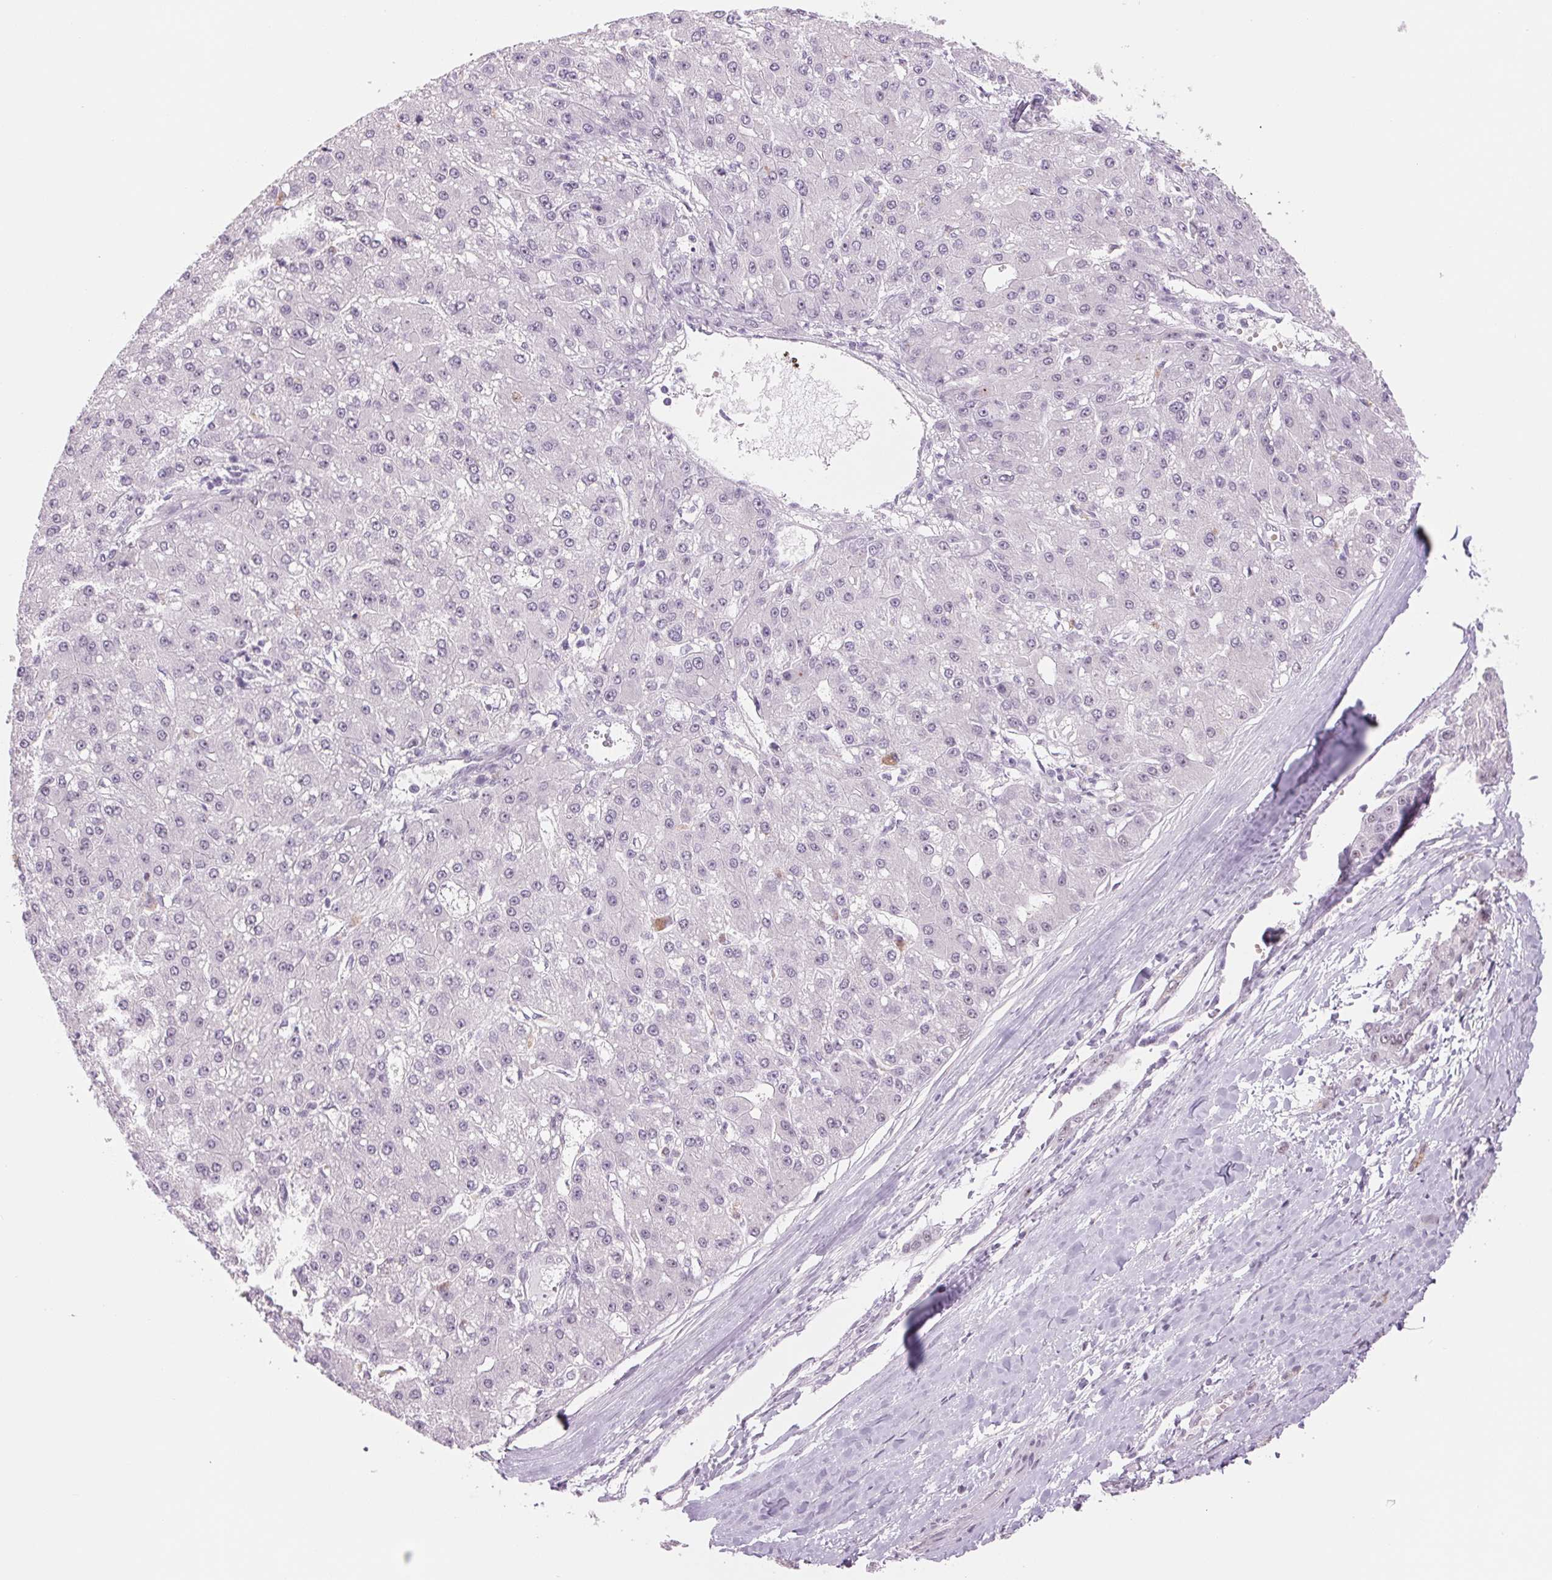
{"staining": {"intensity": "negative", "quantity": "none", "location": "none"}, "tissue": "liver cancer", "cell_type": "Tumor cells", "image_type": "cancer", "snomed": [{"axis": "morphology", "description": "Carcinoma, Hepatocellular, NOS"}, {"axis": "topography", "description": "Liver"}], "caption": "IHC histopathology image of liver cancer stained for a protein (brown), which displays no expression in tumor cells. Brightfield microscopy of immunohistochemistry (IHC) stained with DAB (3,3'-diaminobenzidine) (brown) and hematoxylin (blue), captured at high magnification.", "gene": "ZC3H14", "patient": {"sex": "male", "age": 67}}